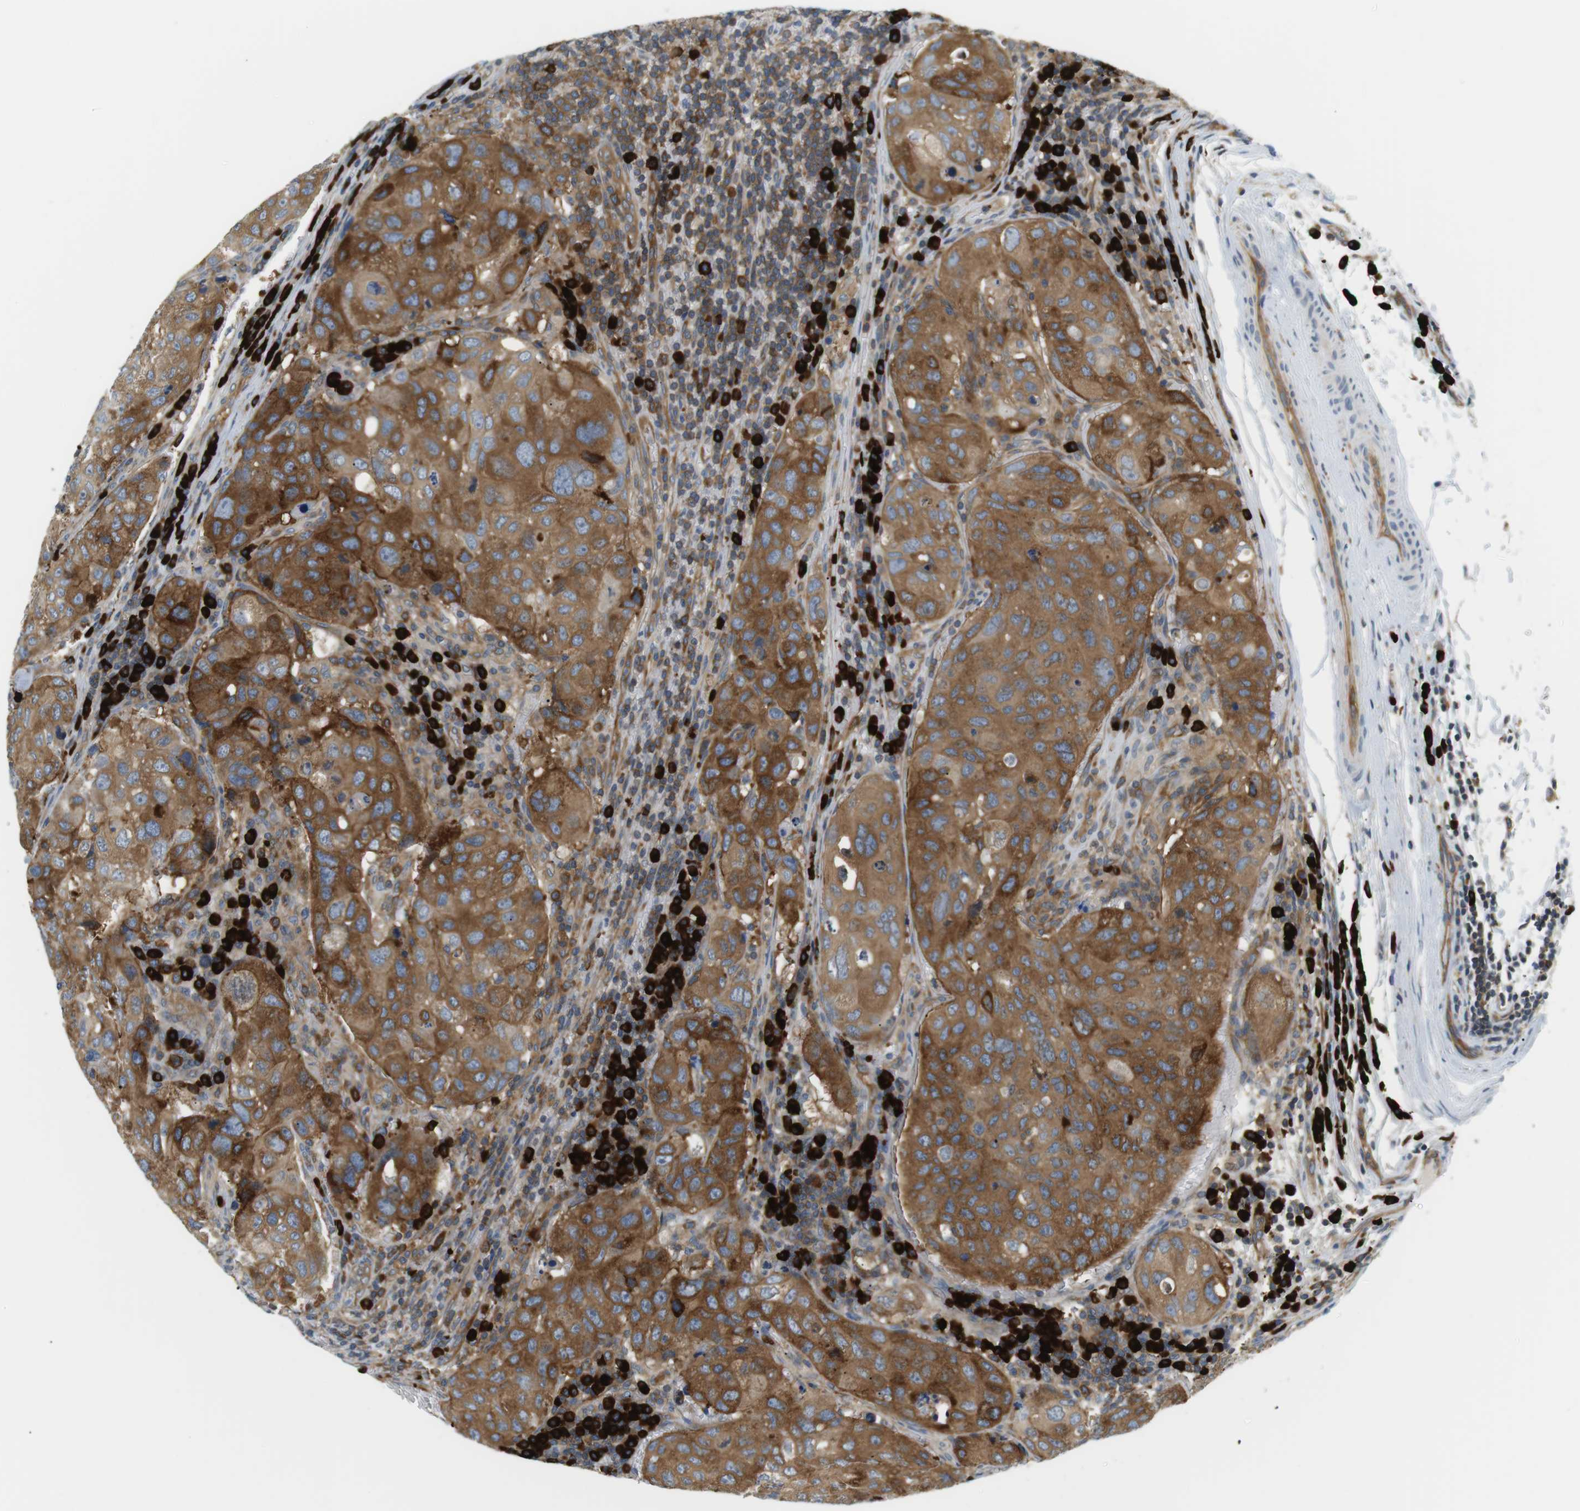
{"staining": {"intensity": "moderate", "quantity": "25%-75%", "location": "cytoplasmic/membranous"}, "tissue": "urothelial cancer", "cell_type": "Tumor cells", "image_type": "cancer", "snomed": [{"axis": "morphology", "description": "Urothelial carcinoma, High grade"}, {"axis": "topography", "description": "Lymph node"}, {"axis": "topography", "description": "Urinary bladder"}], "caption": "Immunohistochemical staining of urothelial cancer shows moderate cytoplasmic/membranous protein staining in approximately 25%-75% of tumor cells. Immunohistochemistry stains the protein in brown and the nuclei are stained blue.", "gene": "TMEM200A", "patient": {"sex": "male", "age": 51}}